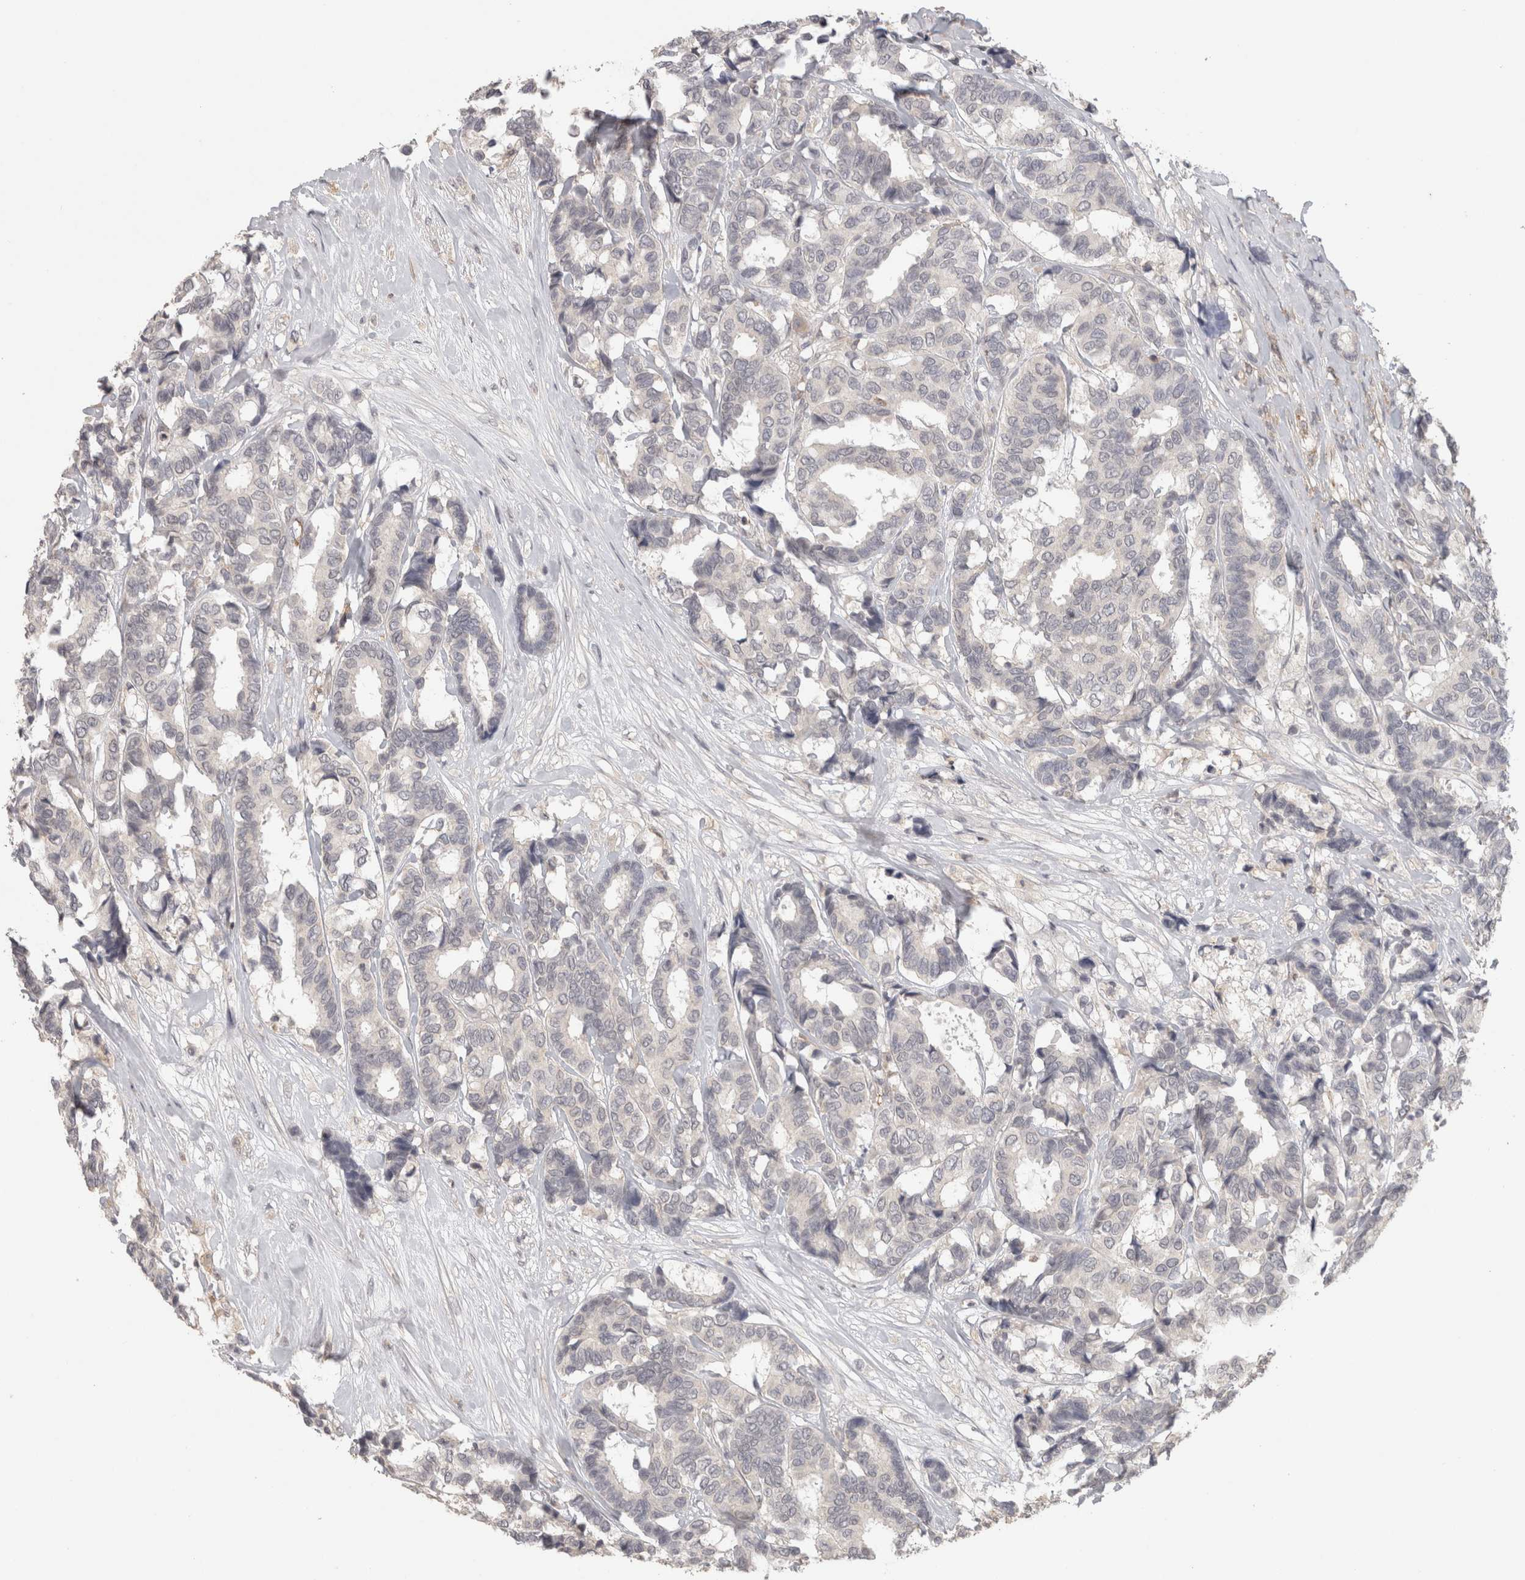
{"staining": {"intensity": "negative", "quantity": "none", "location": "none"}, "tissue": "breast cancer", "cell_type": "Tumor cells", "image_type": "cancer", "snomed": [{"axis": "morphology", "description": "Duct carcinoma"}, {"axis": "topography", "description": "Breast"}], "caption": "IHC of human breast infiltrating ductal carcinoma reveals no positivity in tumor cells. (DAB (3,3'-diaminobenzidine) IHC, high magnification).", "gene": "HAVCR2", "patient": {"sex": "female", "age": 87}}